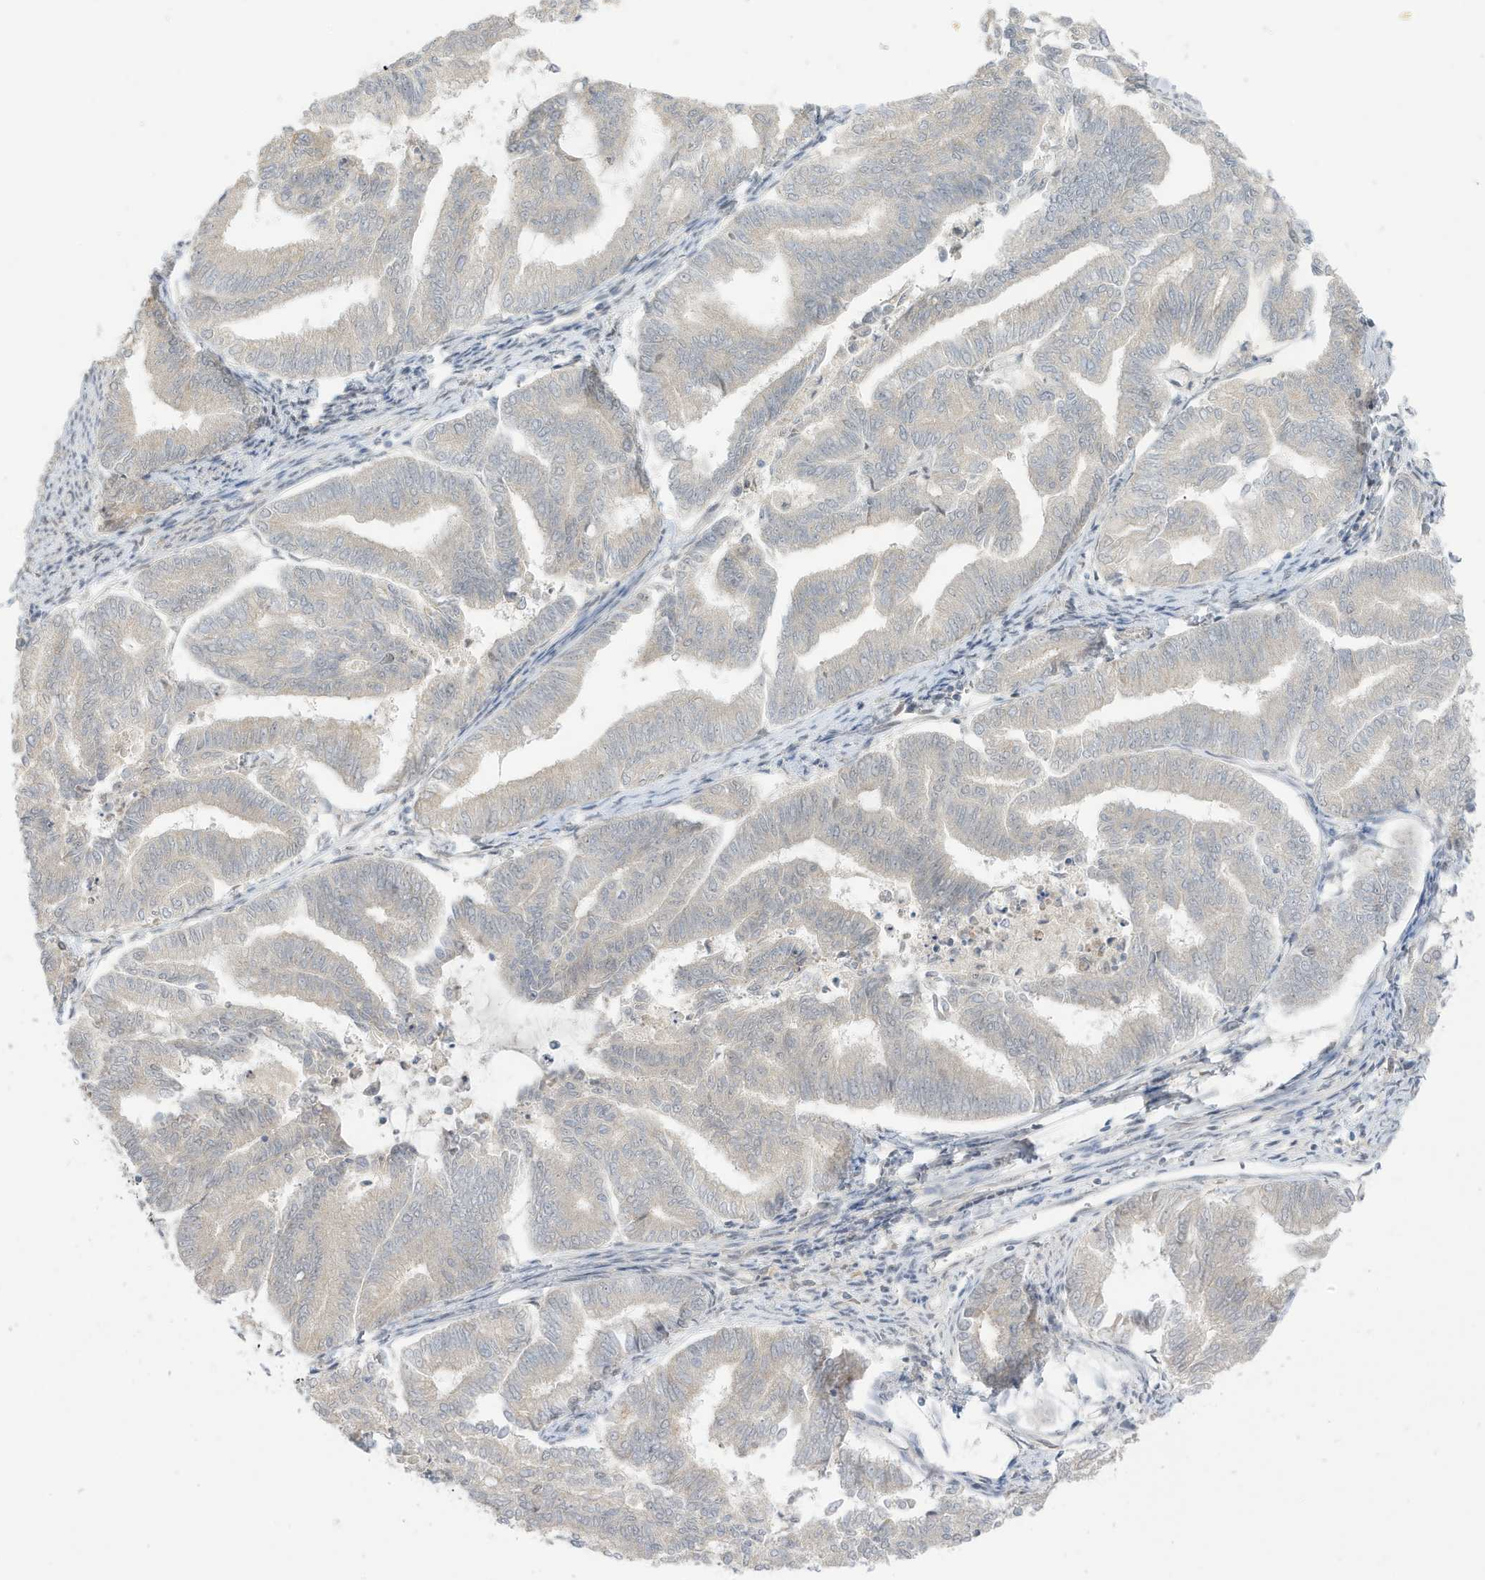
{"staining": {"intensity": "negative", "quantity": "none", "location": "none"}, "tissue": "endometrial cancer", "cell_type": "Tumor cells", "image_type": "cancer", "snomed": [{"axis": "morphology", "description": "Adenocarcinoma, NOS"}, {"axis": "topography", "description": "Endometrium"}], "caption": "Histopathology image shows no significant protein positivity in tumor cells of endometrial cancer.", "gene": "MSL3", "patient": {"sex": "female", "age": 79}}